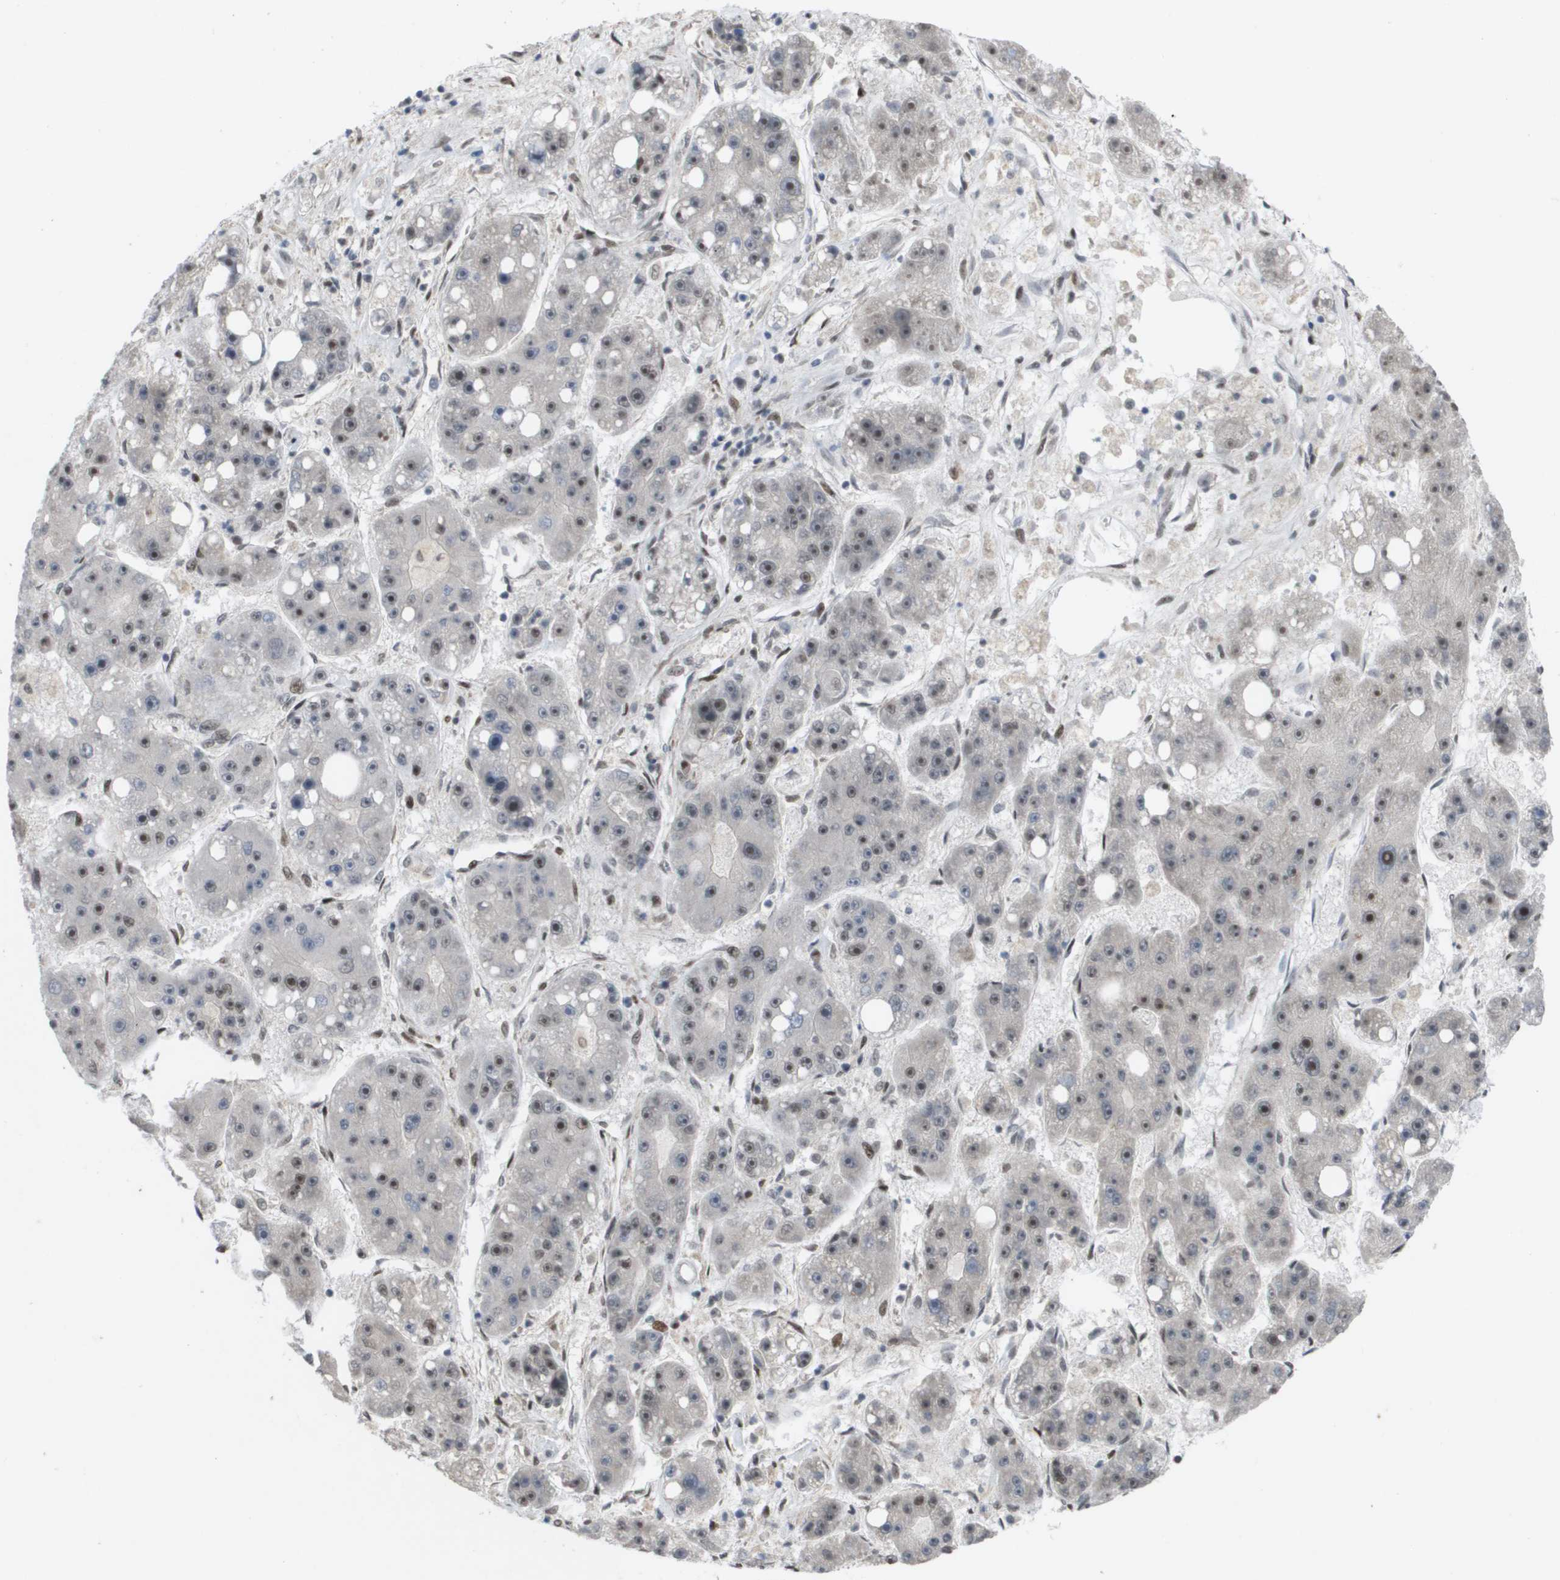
{"staining": {"intensity": "moderate", "quantity": "25%-75%", "location": "nuclear"}, "tissue": "liver cancer", "cell_type": "Tumor cells", "image_type": "cancer", "snomed": [{"axis": "morphology", "description": "Carcinoma, Hepatocellular, NOS"}, {"axis": "topography", "description": "Liver"}], "caption": "Liver cancer stained for a protein displays moderate nuclear positivity in tumor cells. Using DAB (brown) and hematoxylin (blue) stains, captured at high magnification using brightfield microscopy.", "gene": "CDT1", "patient": {"sex": "female", "age": 61}}